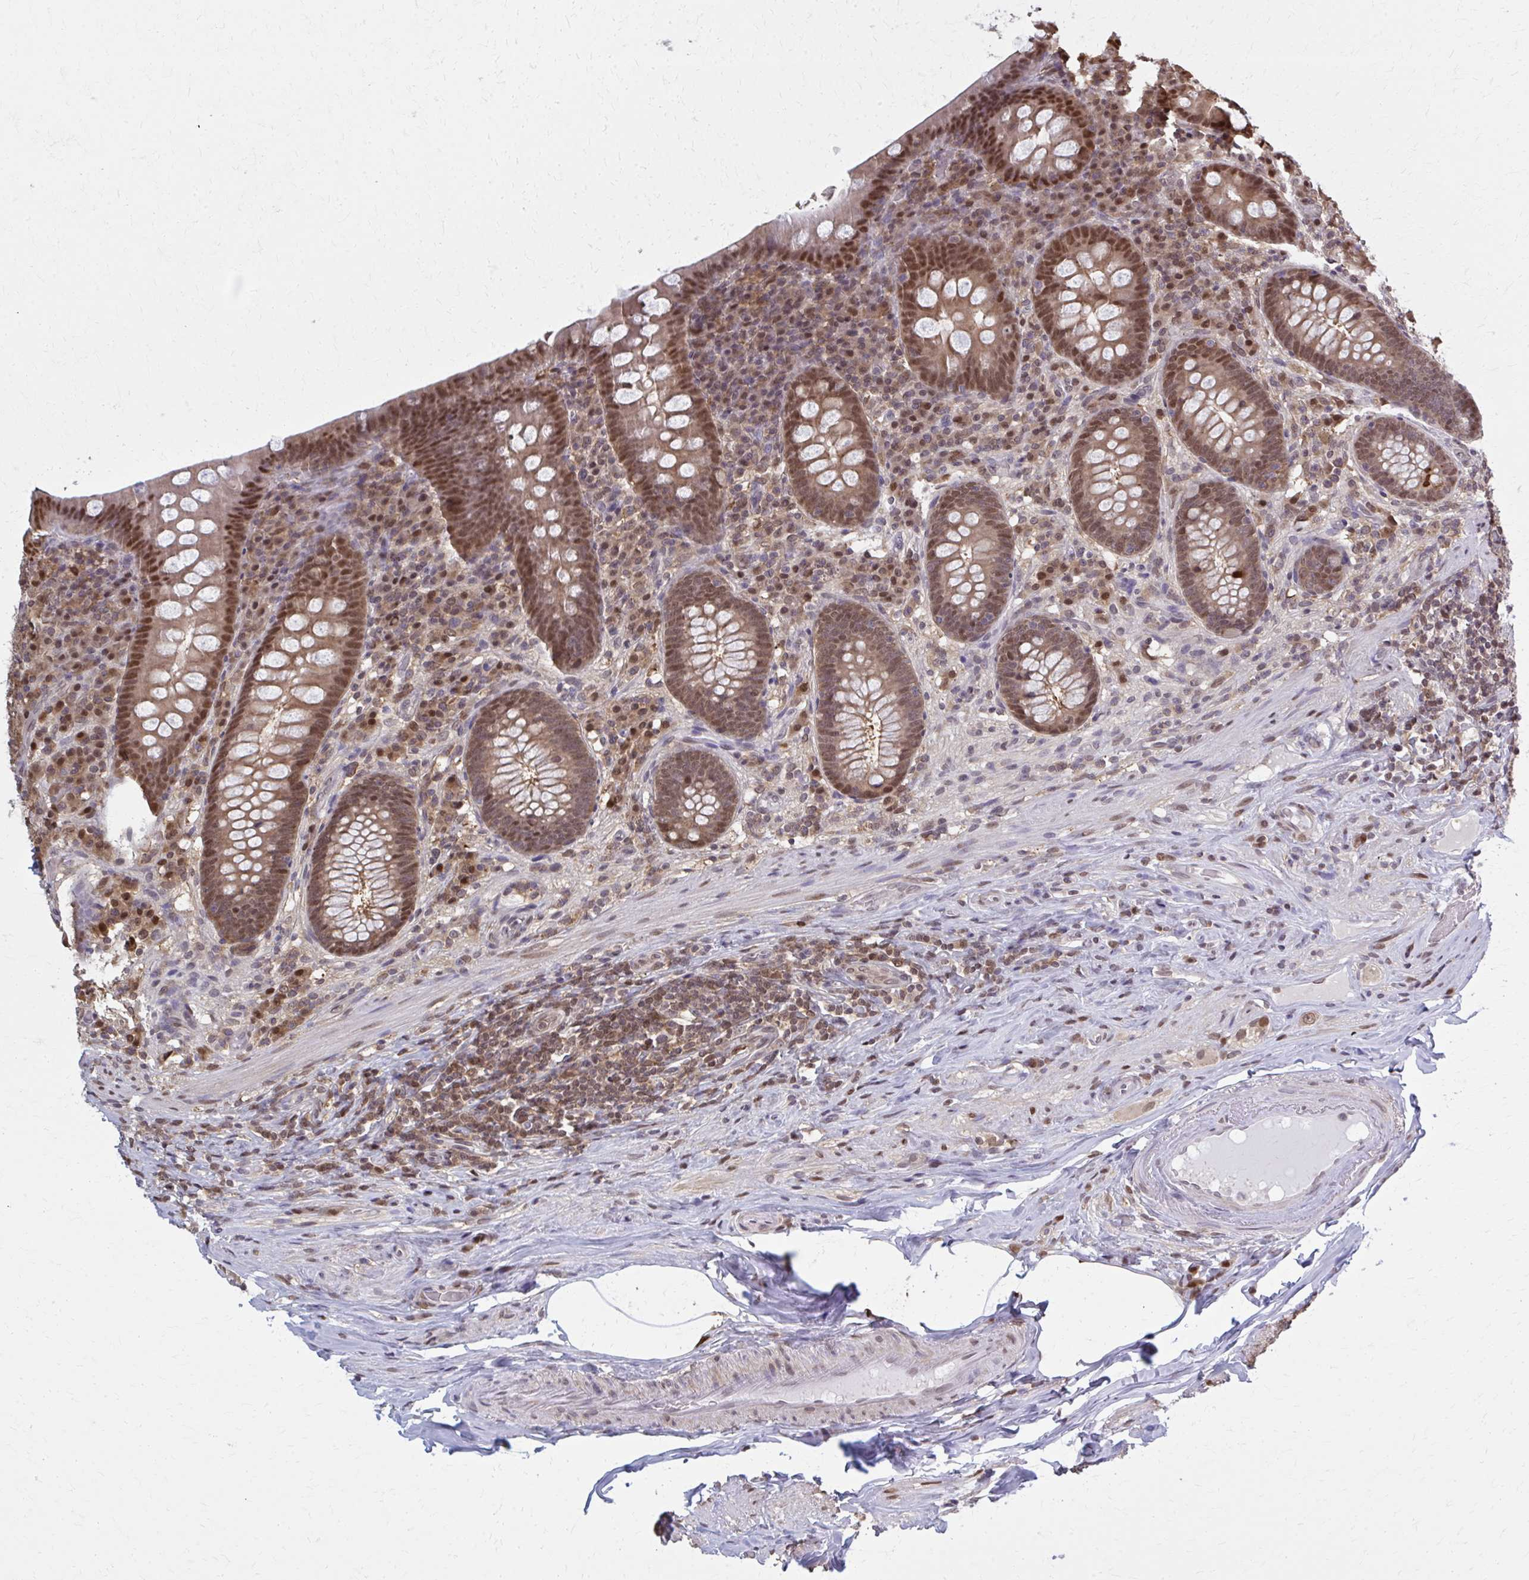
{"staining": {"intensity": "moderate", "quantity": ">75%", "location": "cytoplasmic/membranous,nuclear"}, "tissue": "appendix", "cell_type": "Glandular cells", "image_type": "normal", "snomed": [{"axis": "morphology", "description": "Normal tissue, NOS"}, {"axis": "topography", "description": "Appendix"}], "caption": "Protein staining of unremarkable appendix demonstrates moderate cytoplasmic/membranous,nuclear staining in approximately >75% of glandular cells.", "gene": "MDH1", "patient": {"sex": "male", "age": 71}}